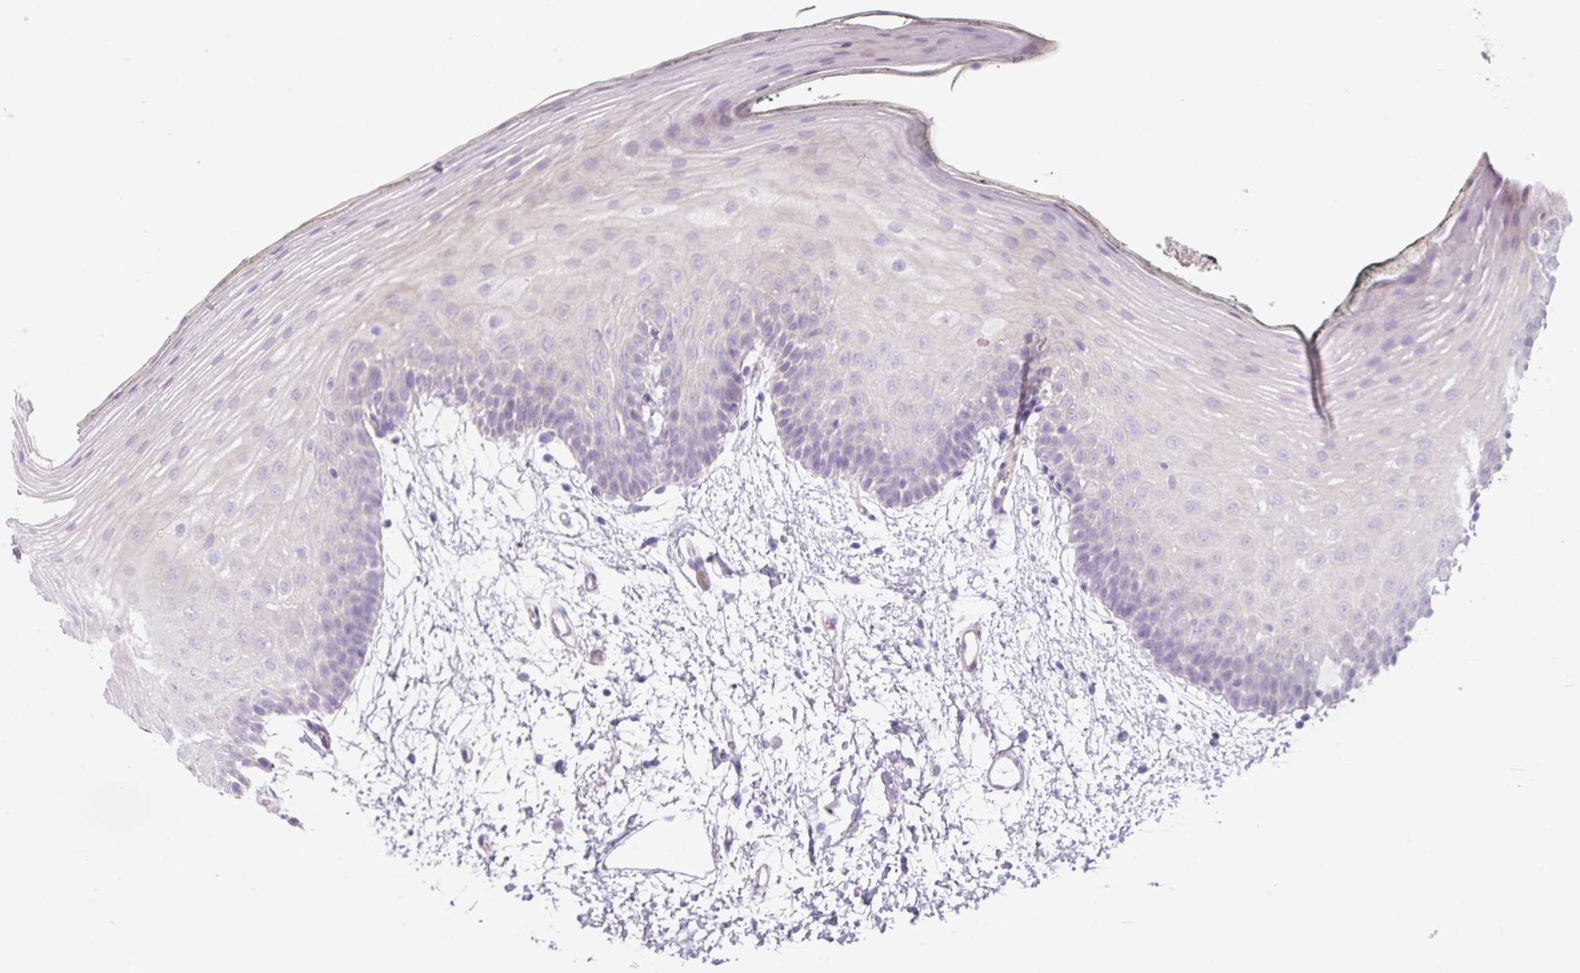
{"staining": {"intensity": "moderate", "quantity": "<25%", "location": "cytoplasmic/membranous"}, "tissue": "oral mucosa", "cell_type": "Squamous epithelial cells", "image_type": "normal", "snomed": [{"axis": "morphology", "description": "Normal tissue, NOS"}, {"axis": "morphology", "description": "Squamous cell carcinoma, NOS"}, {"axis": "topography", "description": "Oral tissue"}, {"axis": "topography", "description": "Head-Neck"}], "caption": "Moderate cytoplasmic/membranous expression for a protein is appreciated in approximately <25% of squamous epithelial cells of benign oral mucosa using immunohistochemistry (IHC).", "gene": "ERAP2", "patient": {"sex": "female", "age": 81}}